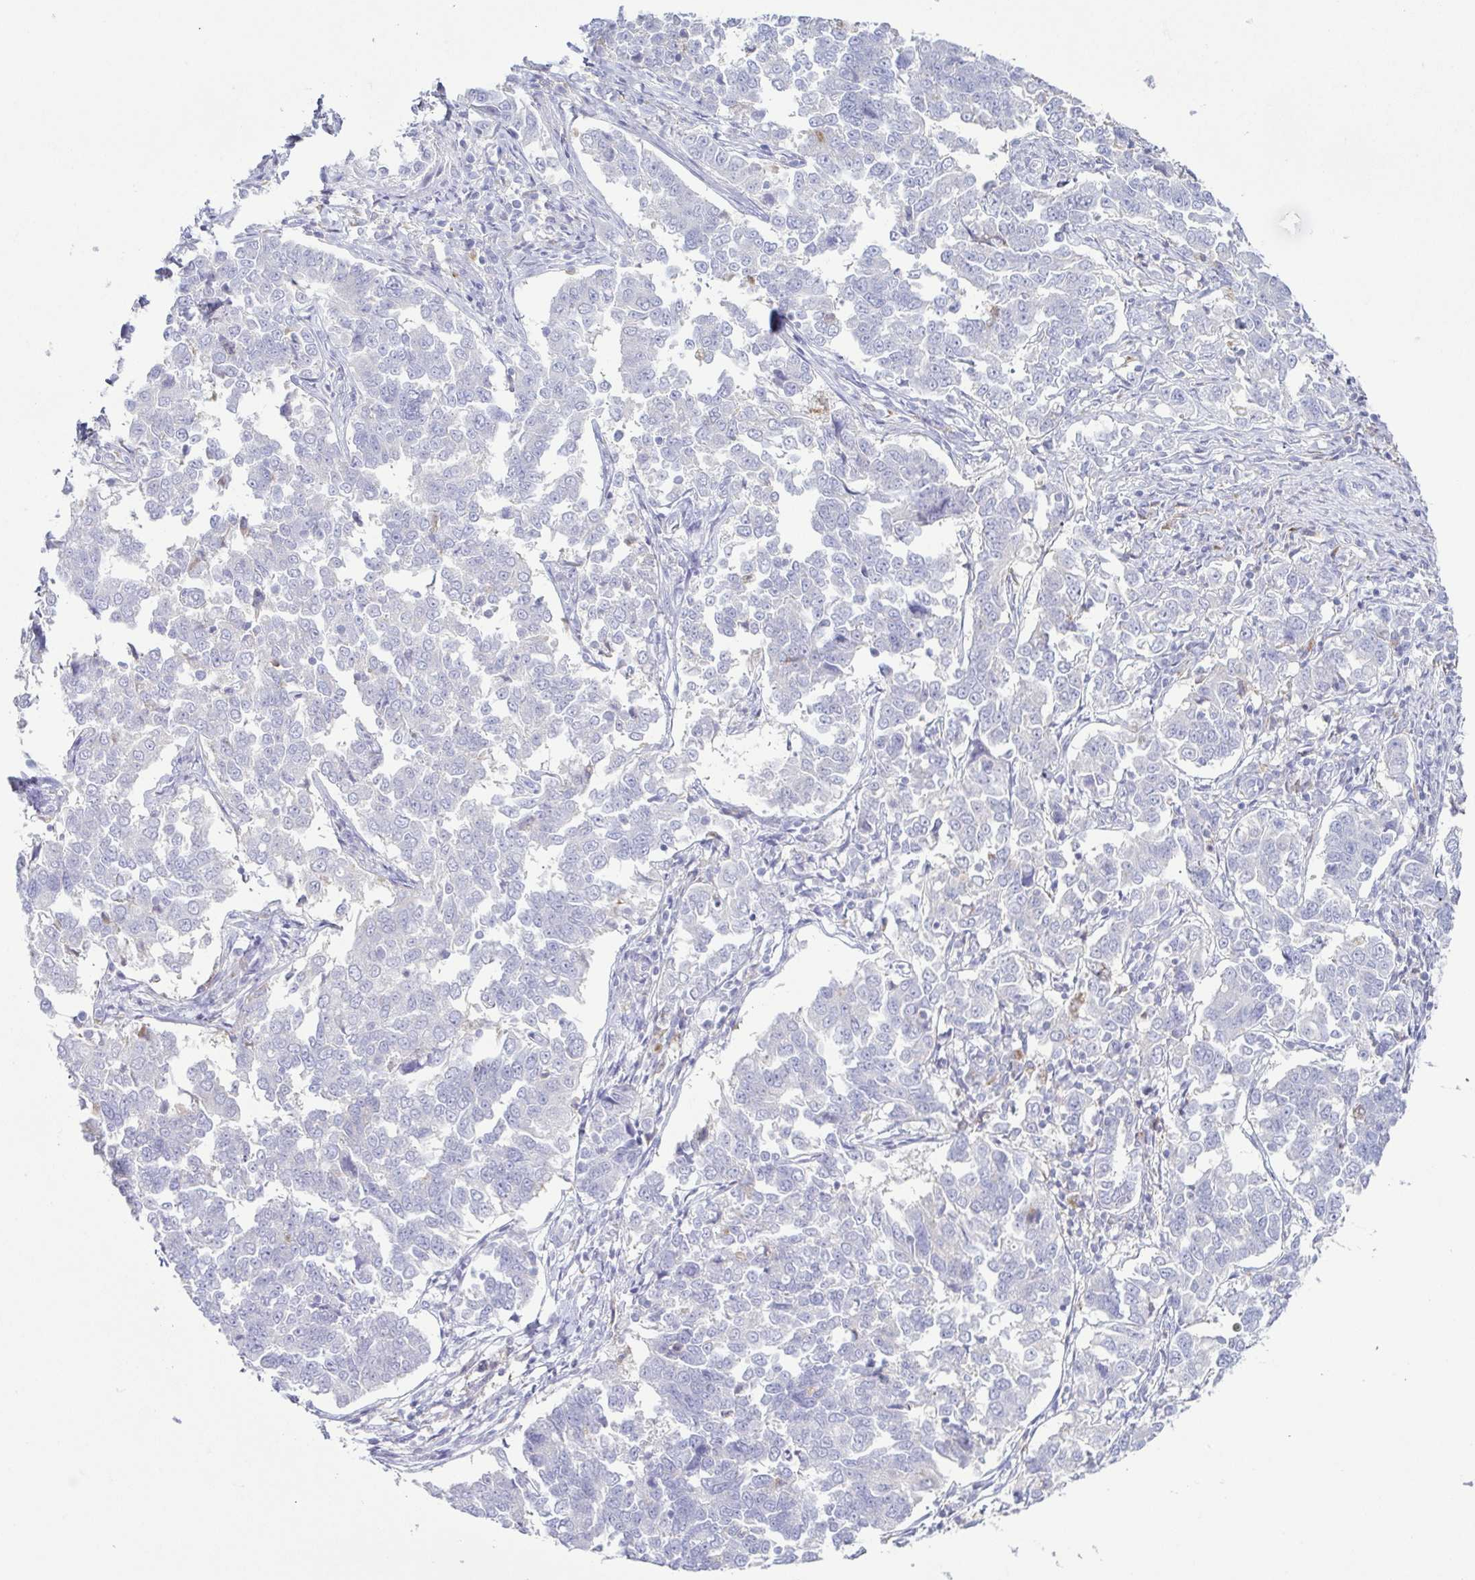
{"staining": {"intensity": "negative", "quantity": "none", "location": "none"}, "tissue": "endometrial cancer", "cell_type": "Tumor cells", "image_type": "cancer", "snomed": [{"axis": "morphology", "description": "Adenocarcinoma, NOS"}, {"axis": "topography", "description": "Endometrium"}], "caption": "Tumor cells show no significant positivity in adenocarcinoma (endometrial).", "gene": "ATP6V1G2", "patient": {"sex": "female", "age": 43}}